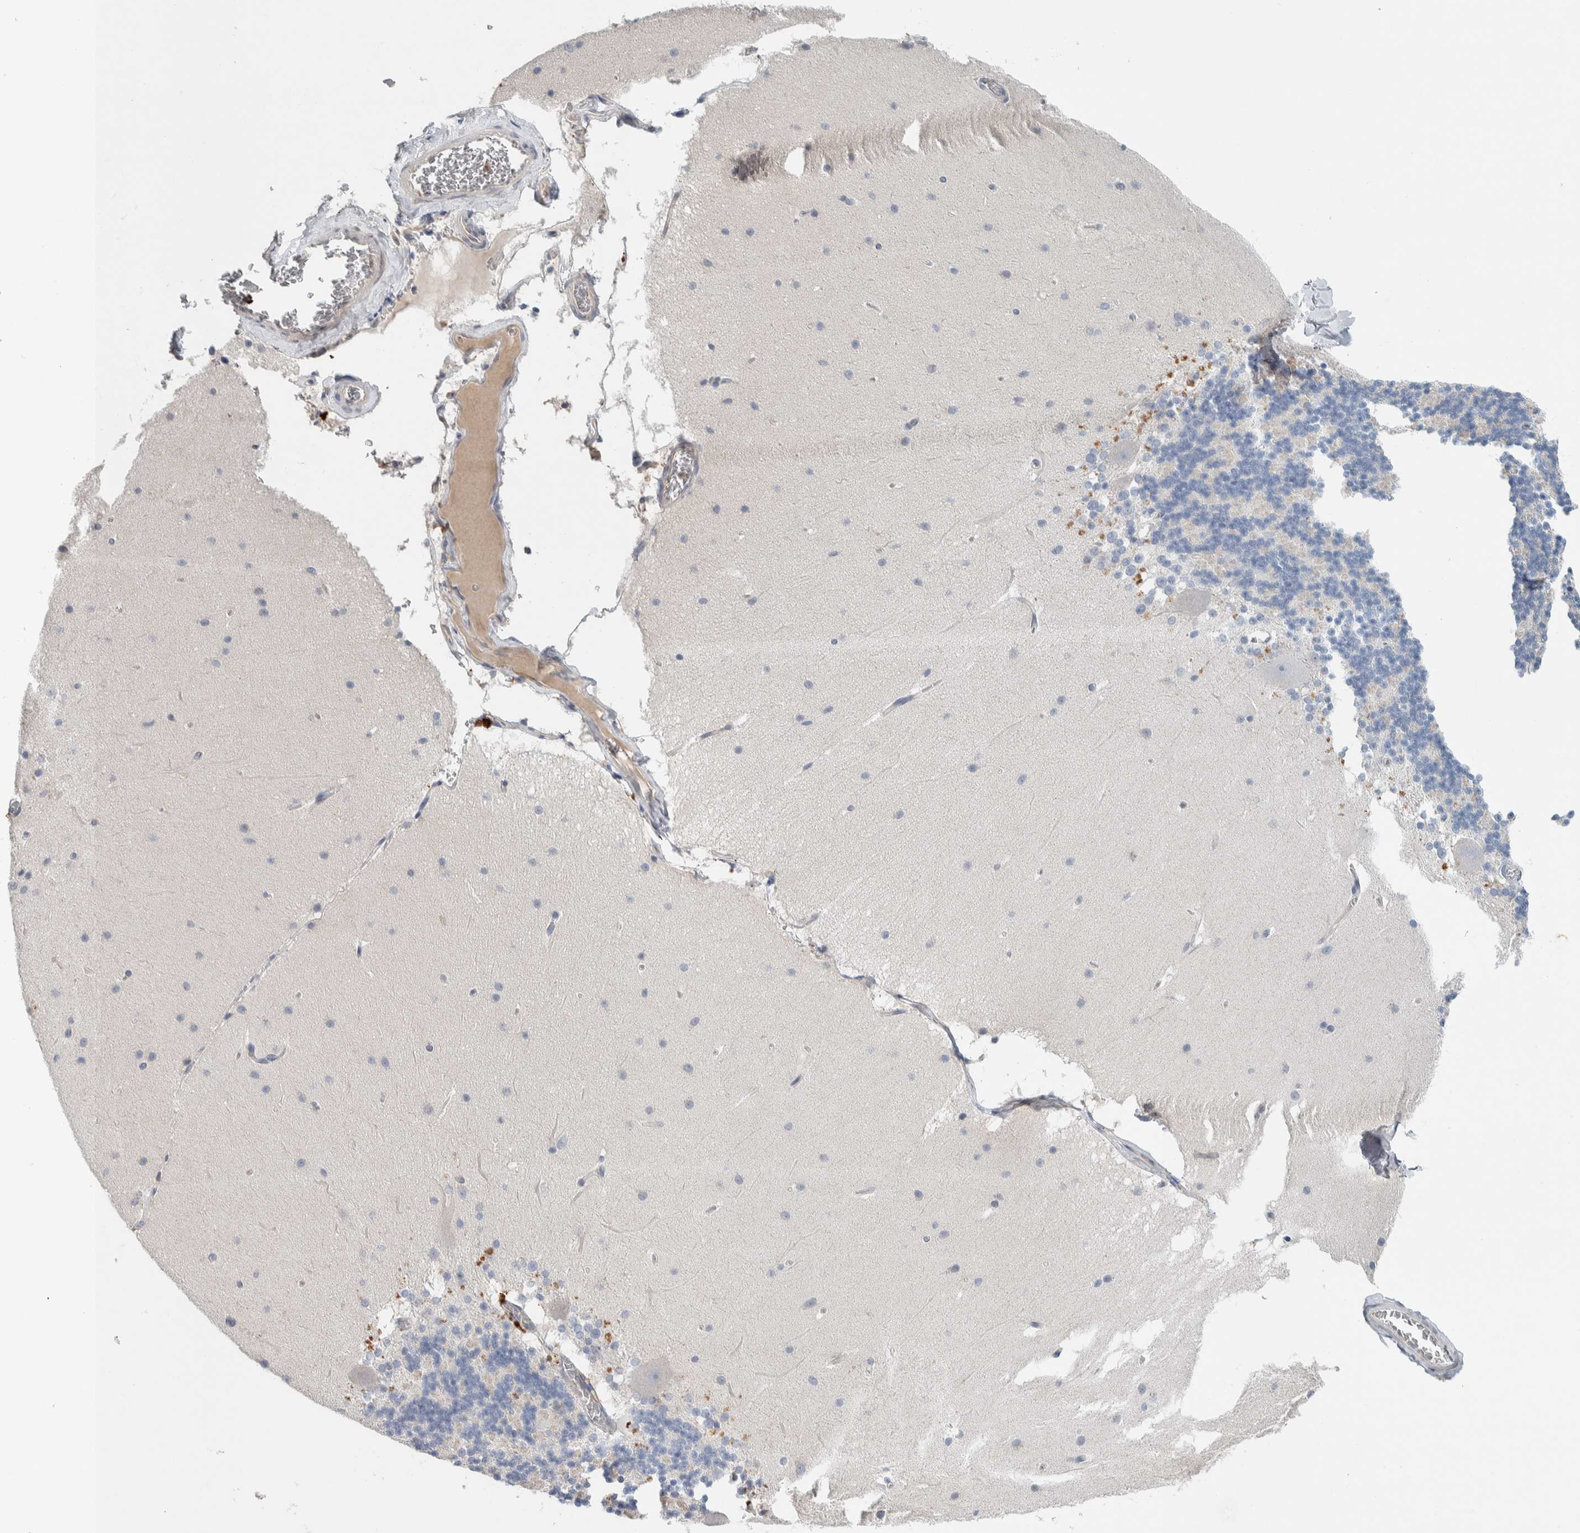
{"staining": {"intensity": "negative", "quantity": "none", "location": "none"}, "tissue": "cerebellum", "cell_type": "Cells in granular layer", "image_type": "normal", "snomed": [{"axis": "morphology", "description": "Normal tissue, NOS"}, {"axis": "topography", "description": "Cerebellum"}], "caption": "The image shows no significant staining in cells in granular layer of cerebellum.", "gene": "NFKB2", "patient": {"sex": "female", "age": 19}}